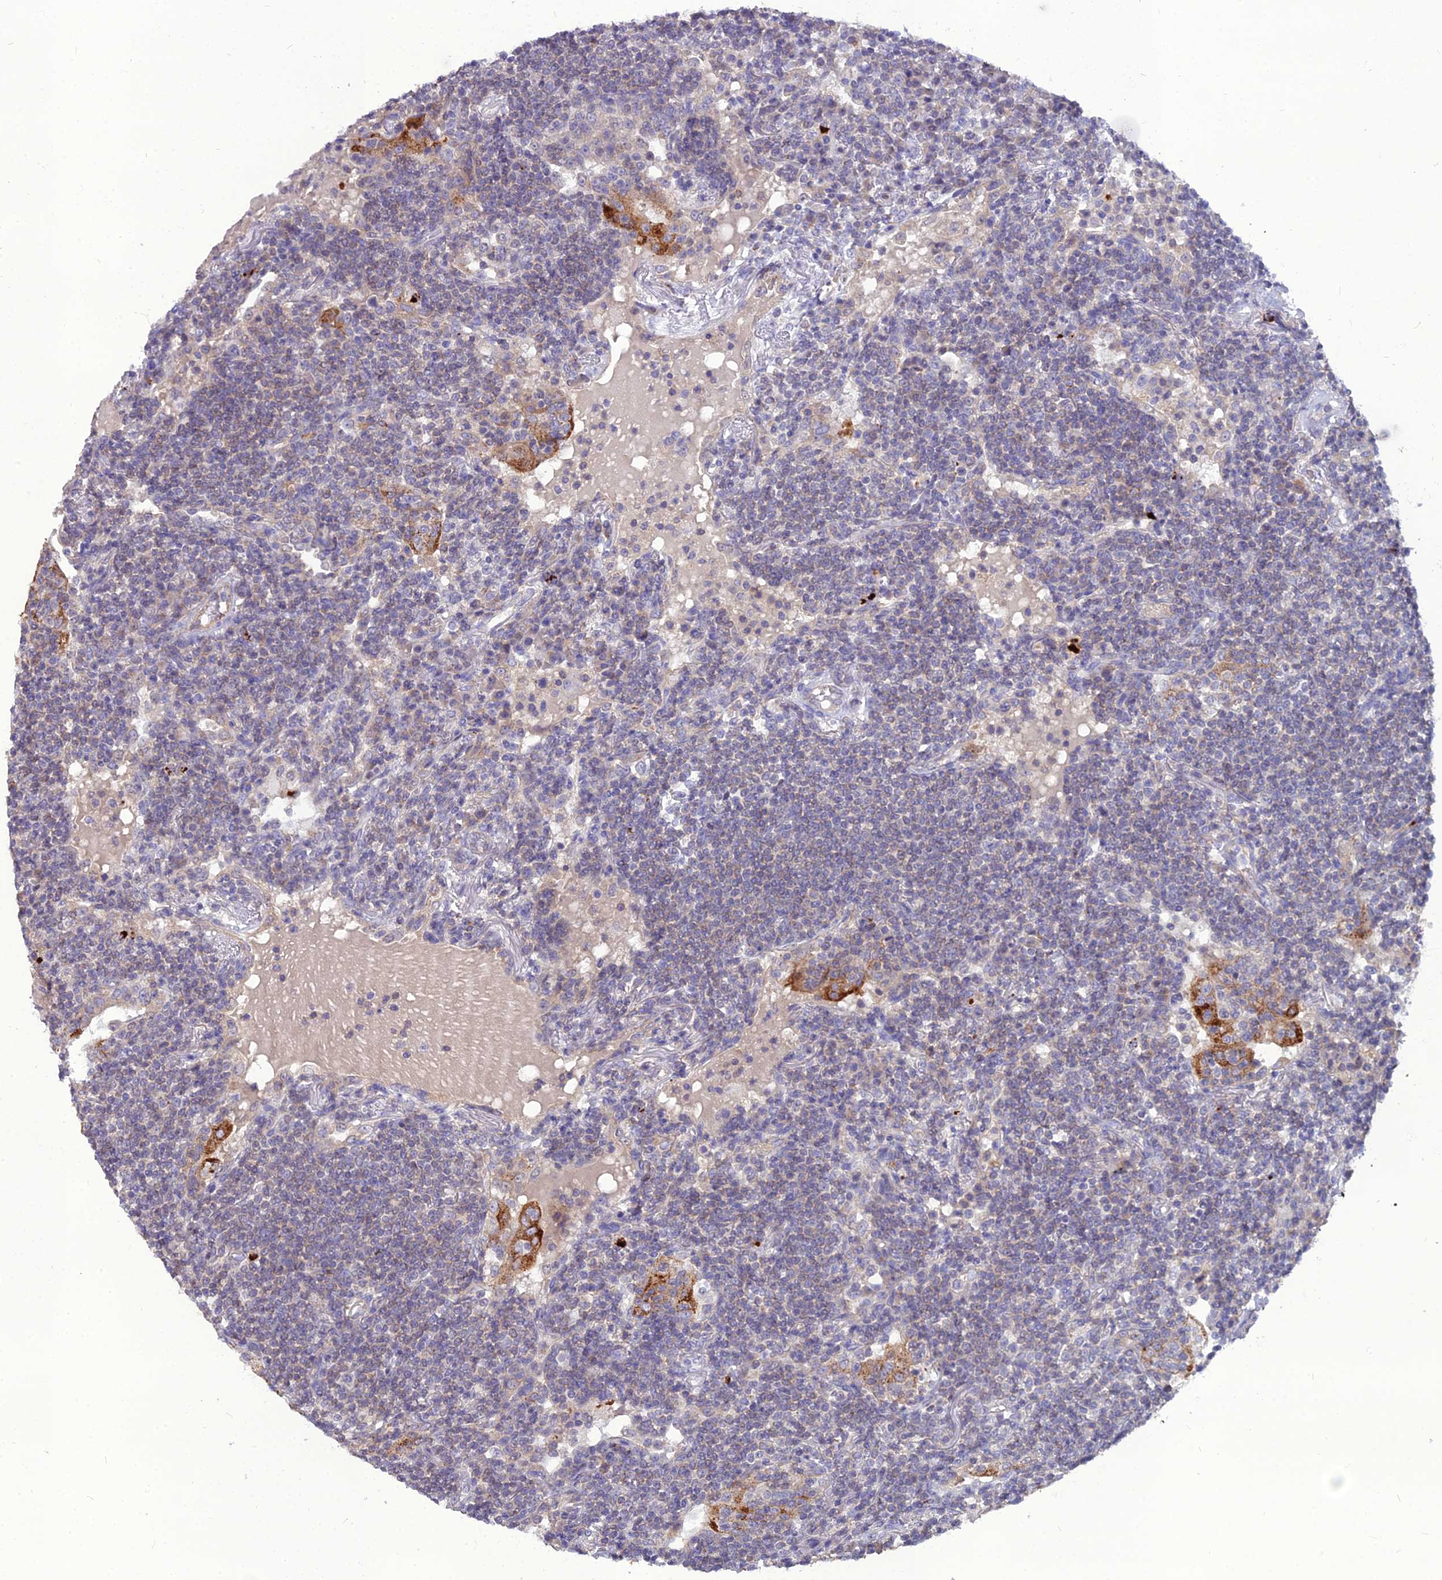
{"staining": {"intensity": "negative", "quantity": "none", "location": "none"}, "tissue": "lymphoma", "cell_type": "Tumor cells", "image_type": "cancer", "snomed": [{"axis": "morphology", "description": "Malignant lymphoma, non-Hodgkin's type, Low grade"}, {"axis": "topography", "description": "Lung"}], "caption": "The IHC image has no significant expression in tumor cells of lymphoma tissue. (Immunohistochemistry, brightfield microscopy, high magnification).", "gene": "PCED1B", "patient": {"sex": "female", "age": 71}}